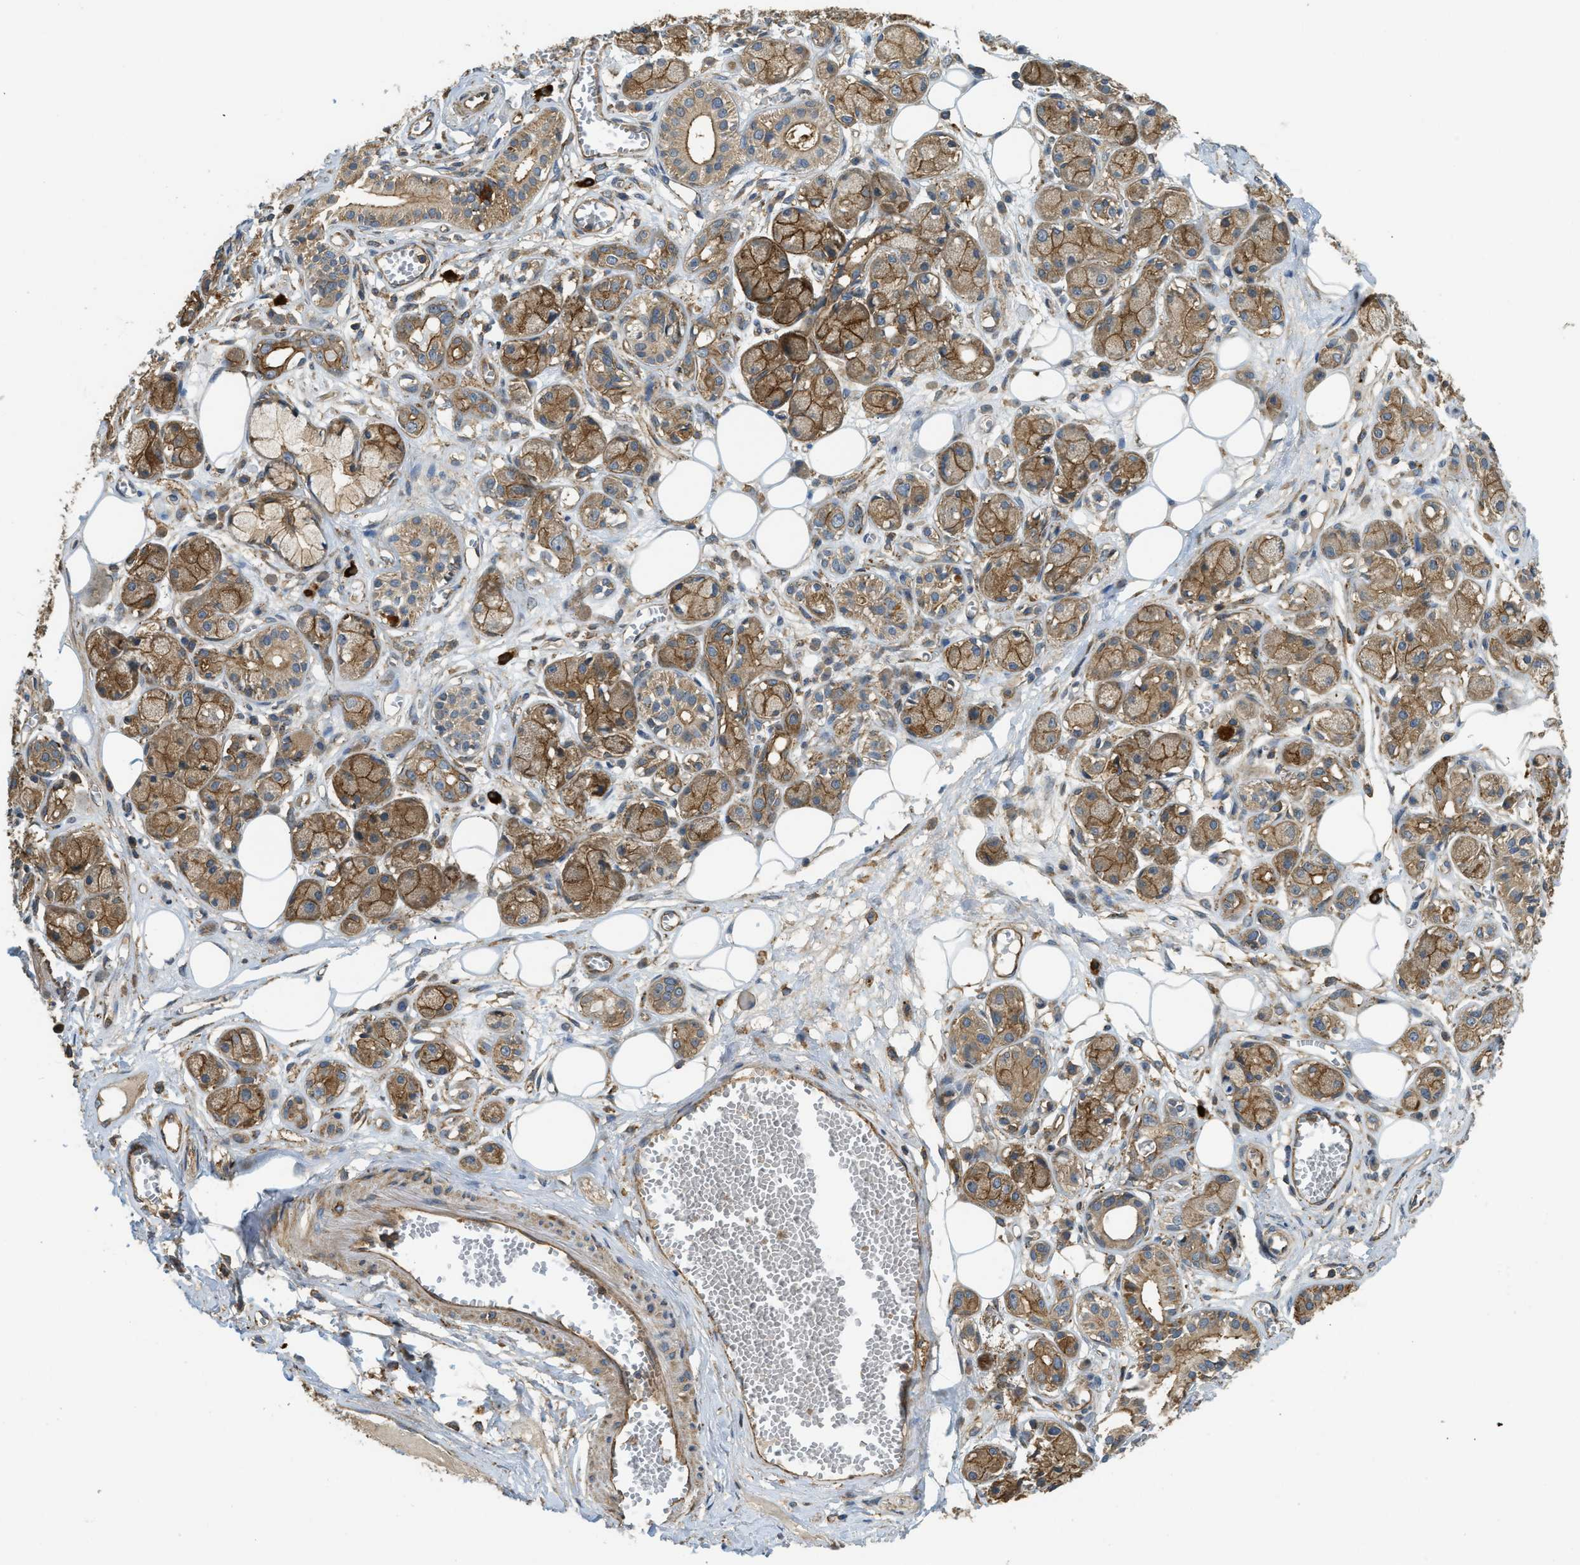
{"staining": {"intensity": "moderate", "quantity": ">75%", "location": "cytoplasmic/membranous"}, "tissue": "adipose tissue", "cell_type": "Adipocytes", "image_type": "normal", "snomed": [{"axis": "morphology", "description": "Normal tissue, NOS"}, {"axis": "morphology", "description": "Inflammation, NOS"}, {"axis": "topography", "description": "Salivary gland"}, {"axis": "topography", "description": "Peripheral nerve tissue"}], "caption": "A photomicrograph of adipose tissue stained for a protein shows moderate cytoplasmic/membranous brown staining in adipocytes. Using DAB (brown) and hematoxylin (blue) stains, captured at high magnification using brightfield microscopy.", "gene": "BAG4", "patient": {"sex": "female", "age": 75}}